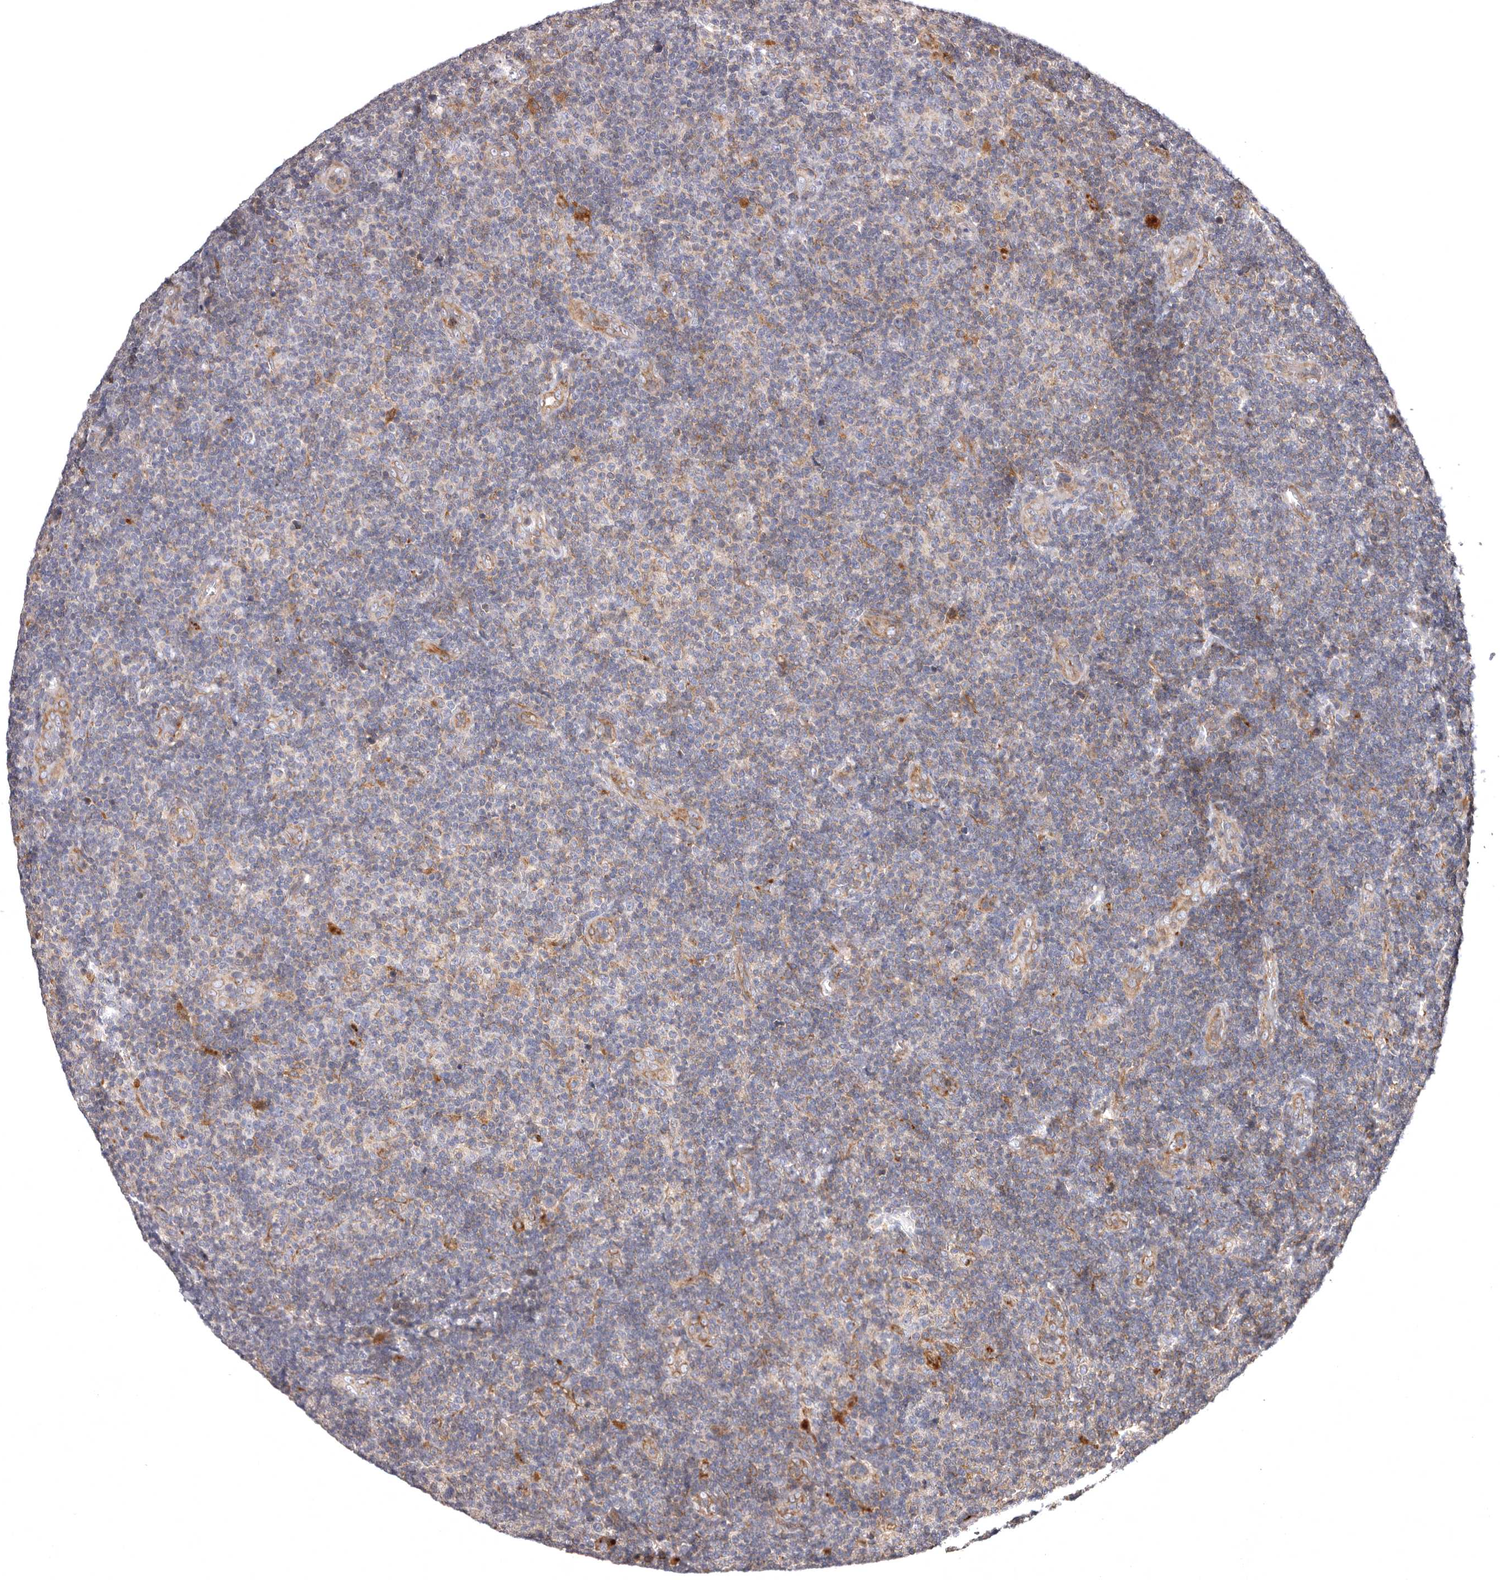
{"staining": {"intensity": "negative", "quantity": "none", "location": "none"}, "tissue": "lymphoma", "cell_type": "Tumor cells", "image_type": "cancer", "snomed": [{"axis": "morphology", "description": "Malignant lymphoma, non-Hodgkin's type, Low grade"}, {"axis": "topography", "description": "Lymph node"}], "caption": "A histopathology image of human lymphoma is negative for staining in tumor cells. (DAB (3,3'-diaminobenzidine) immunohistochemistry, high magnification).", "gene": "ADCY2", "patient": {"sex": "male", "age": 83}}